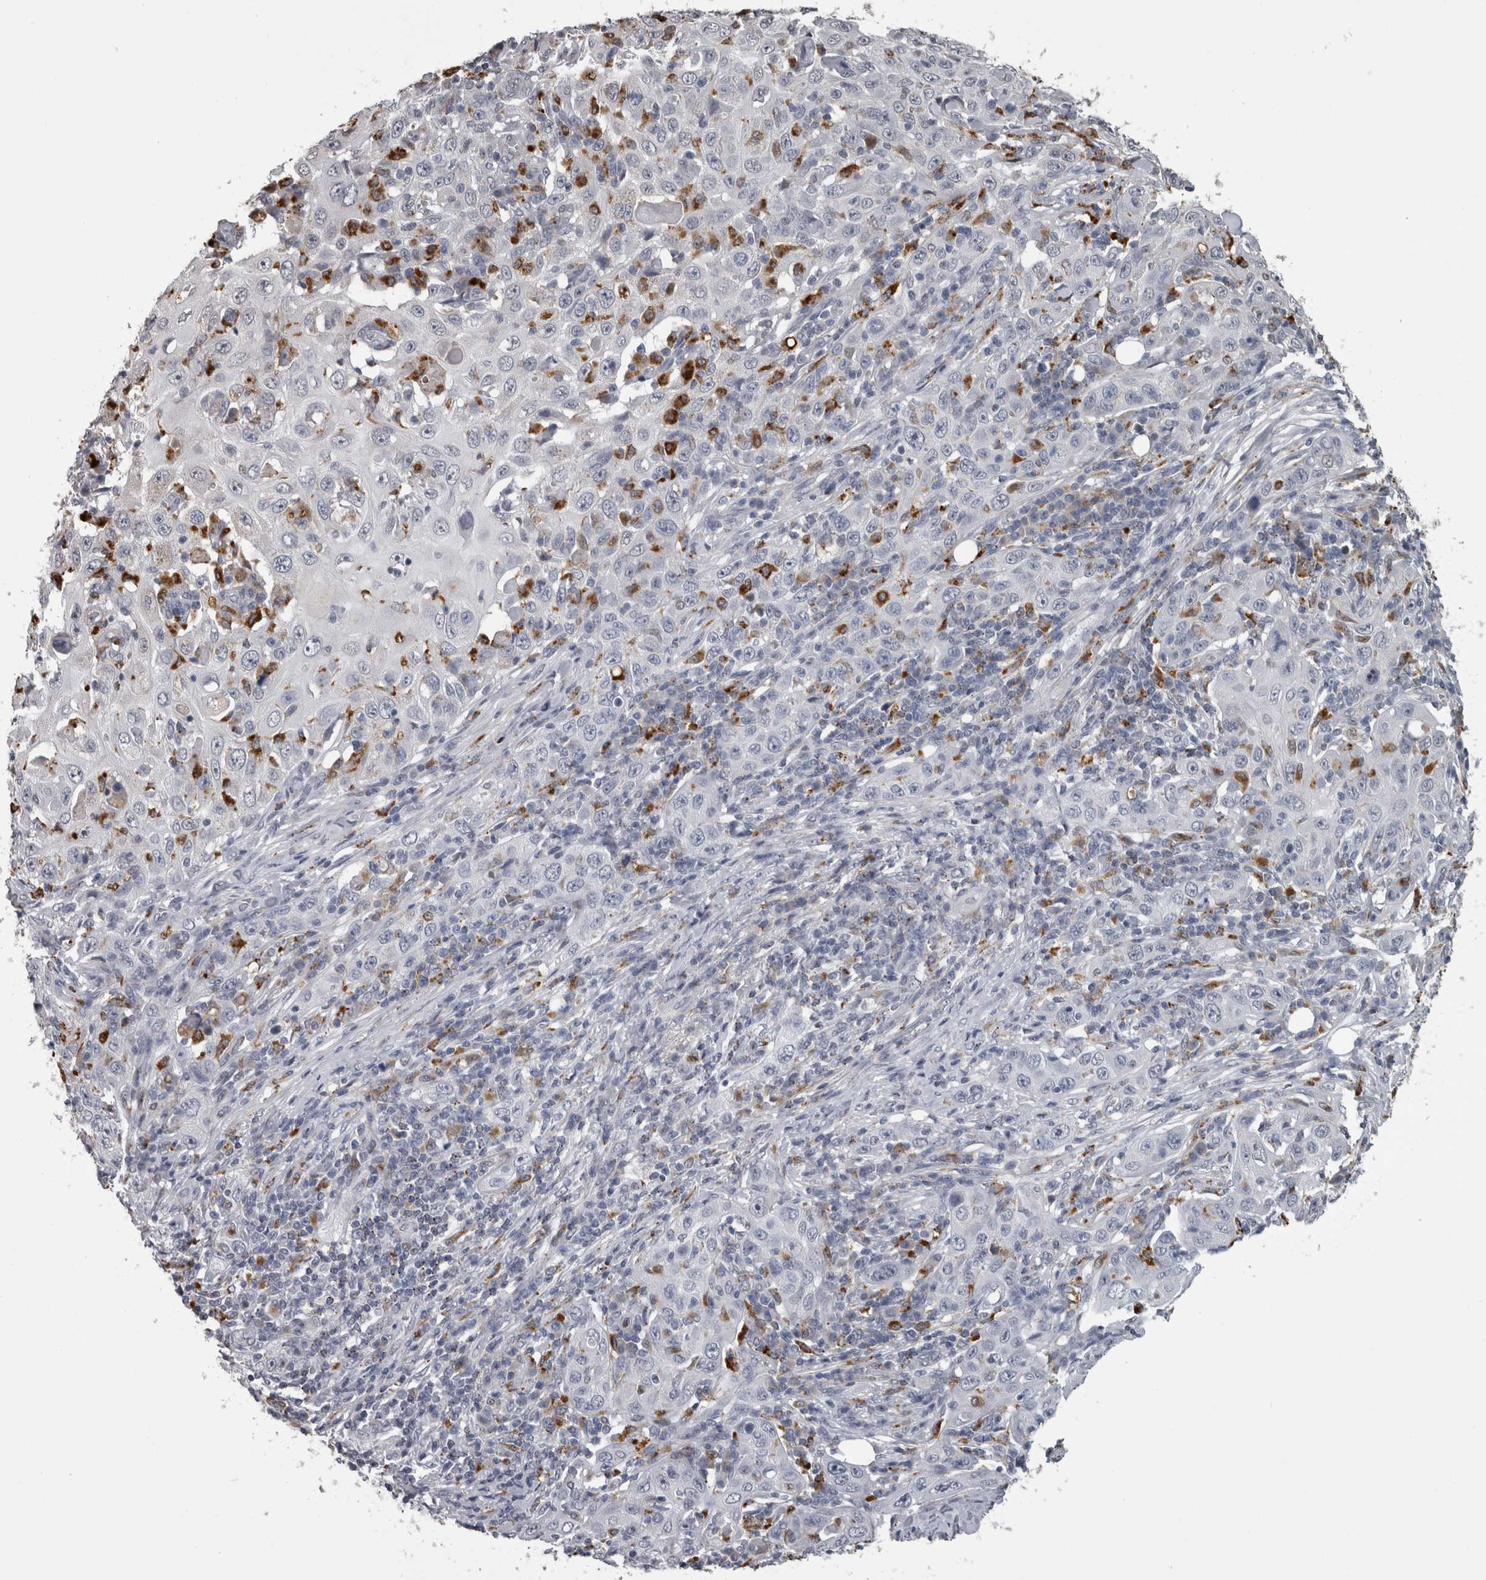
{"staining": {"intensity": "negative", "quantity": "none", "location": "none"}, "tissue": "skin cancer", "cell_type": "Tumor cells", "image_type": "cancer", "snomed": [{"axis": "morphology", "description": "Squamous cell carcinoma, NOS"}, {"axis": "topography", "description": "Skin"}], "caption": "A high-resolution image shows IHC staining of skin squamous cell carcinoma, which demonstrates no significant expression in tumor cells. The staining is performed using DAB (3,3'-diaminobenzidine) brown chromogen with nuclei counter-stained in using hematoxylin.", "gene": "NAAA", "patient": {"sex": "female", "age": 88}}